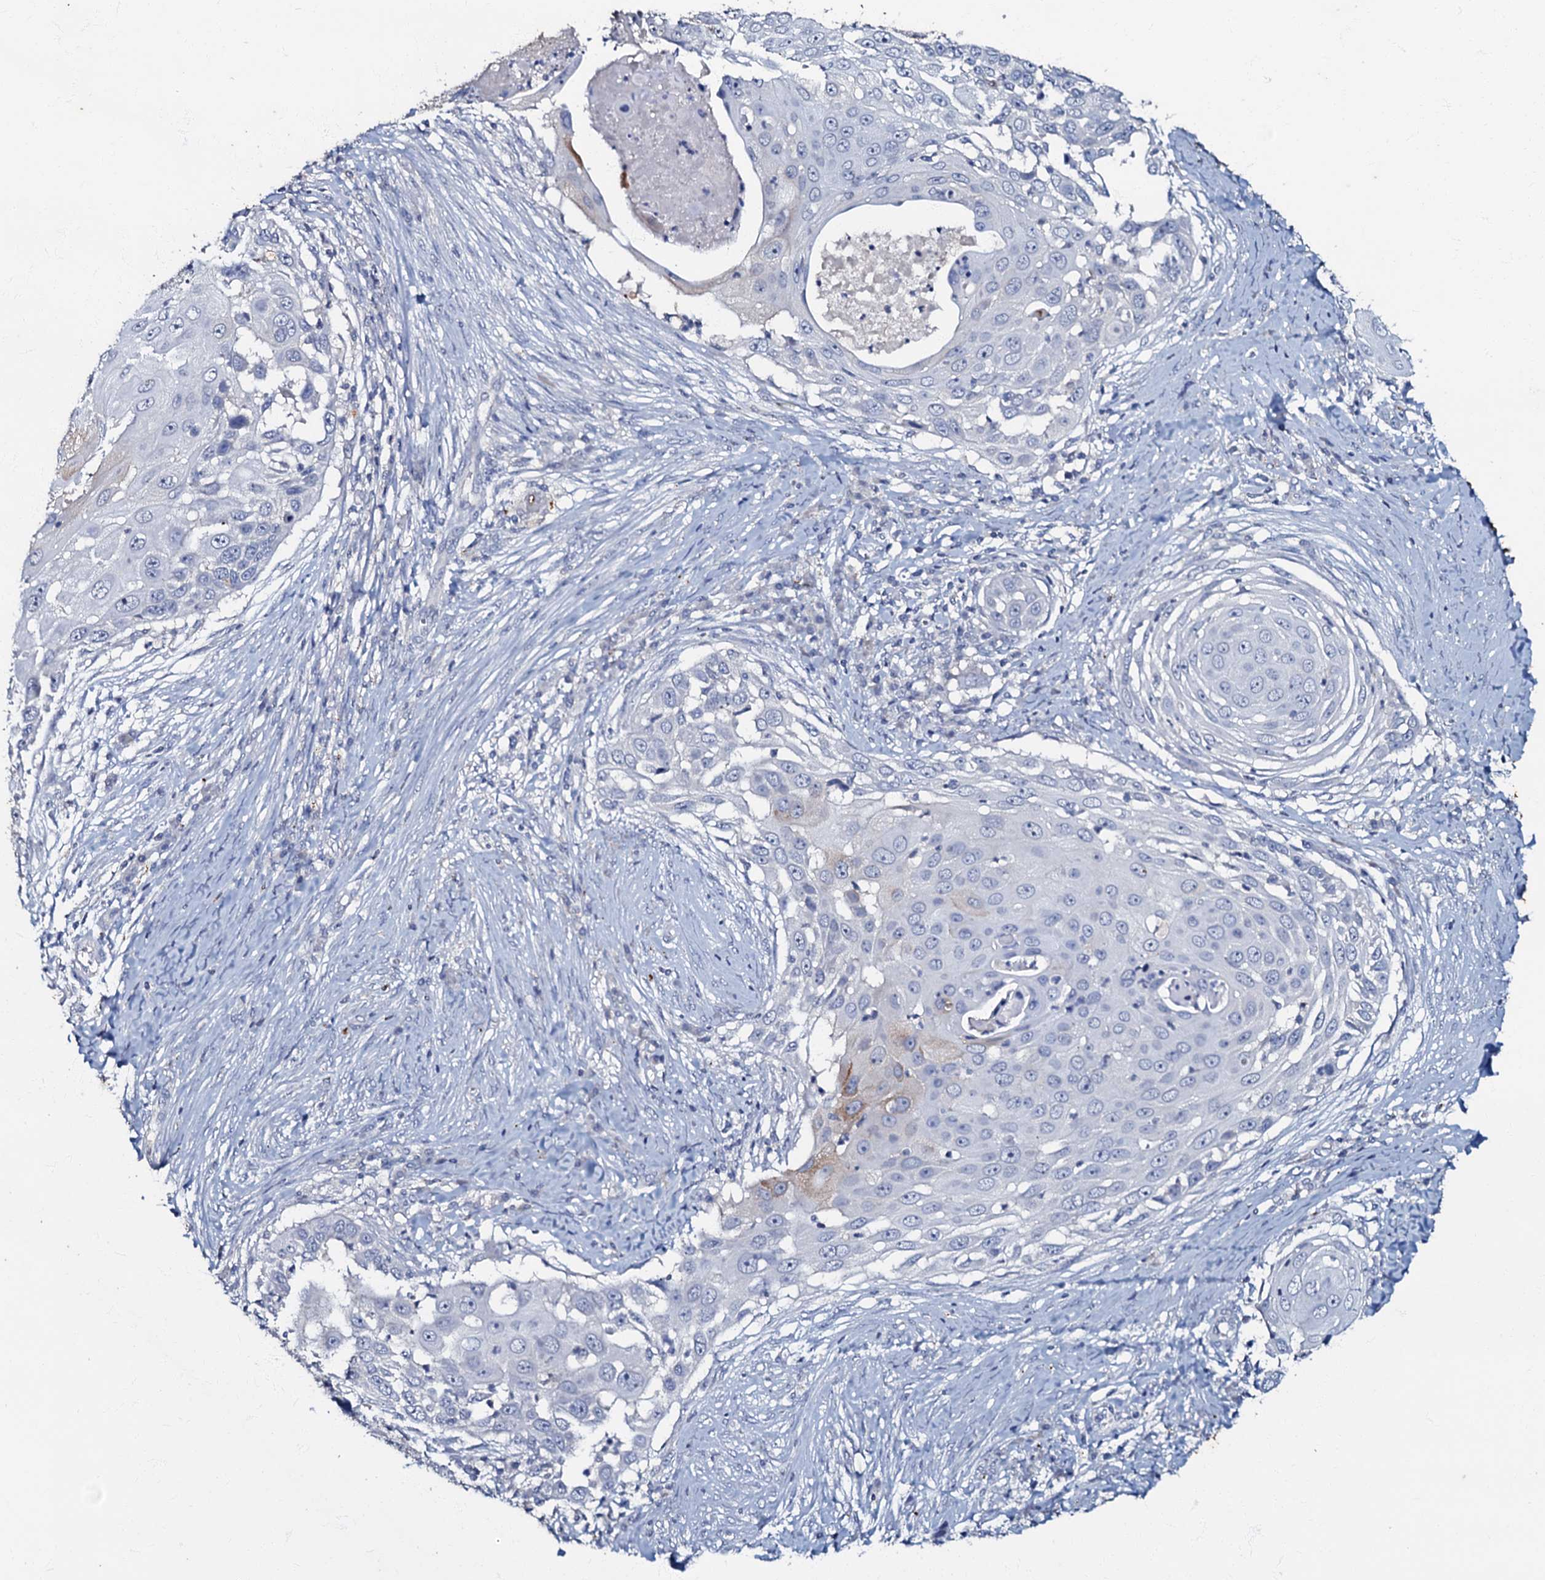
{"staining": {"intensity": "negative", "quantity": "none", "location": "none"}, "tissue": "skin cancer", "cell_type": "Tumor cells", "image_type": "cancer", "snomed": [{"axis": "morphology", "description": "Squamous cell carcinoma, NOS"}, {"axis": "topography", "description": "Skin"}], "caption": "Image shows no significant protein positivity in tumor cells of skin cancer.", "gene": "MANSC4", "patient": {"sex": "female", "age": 44}}